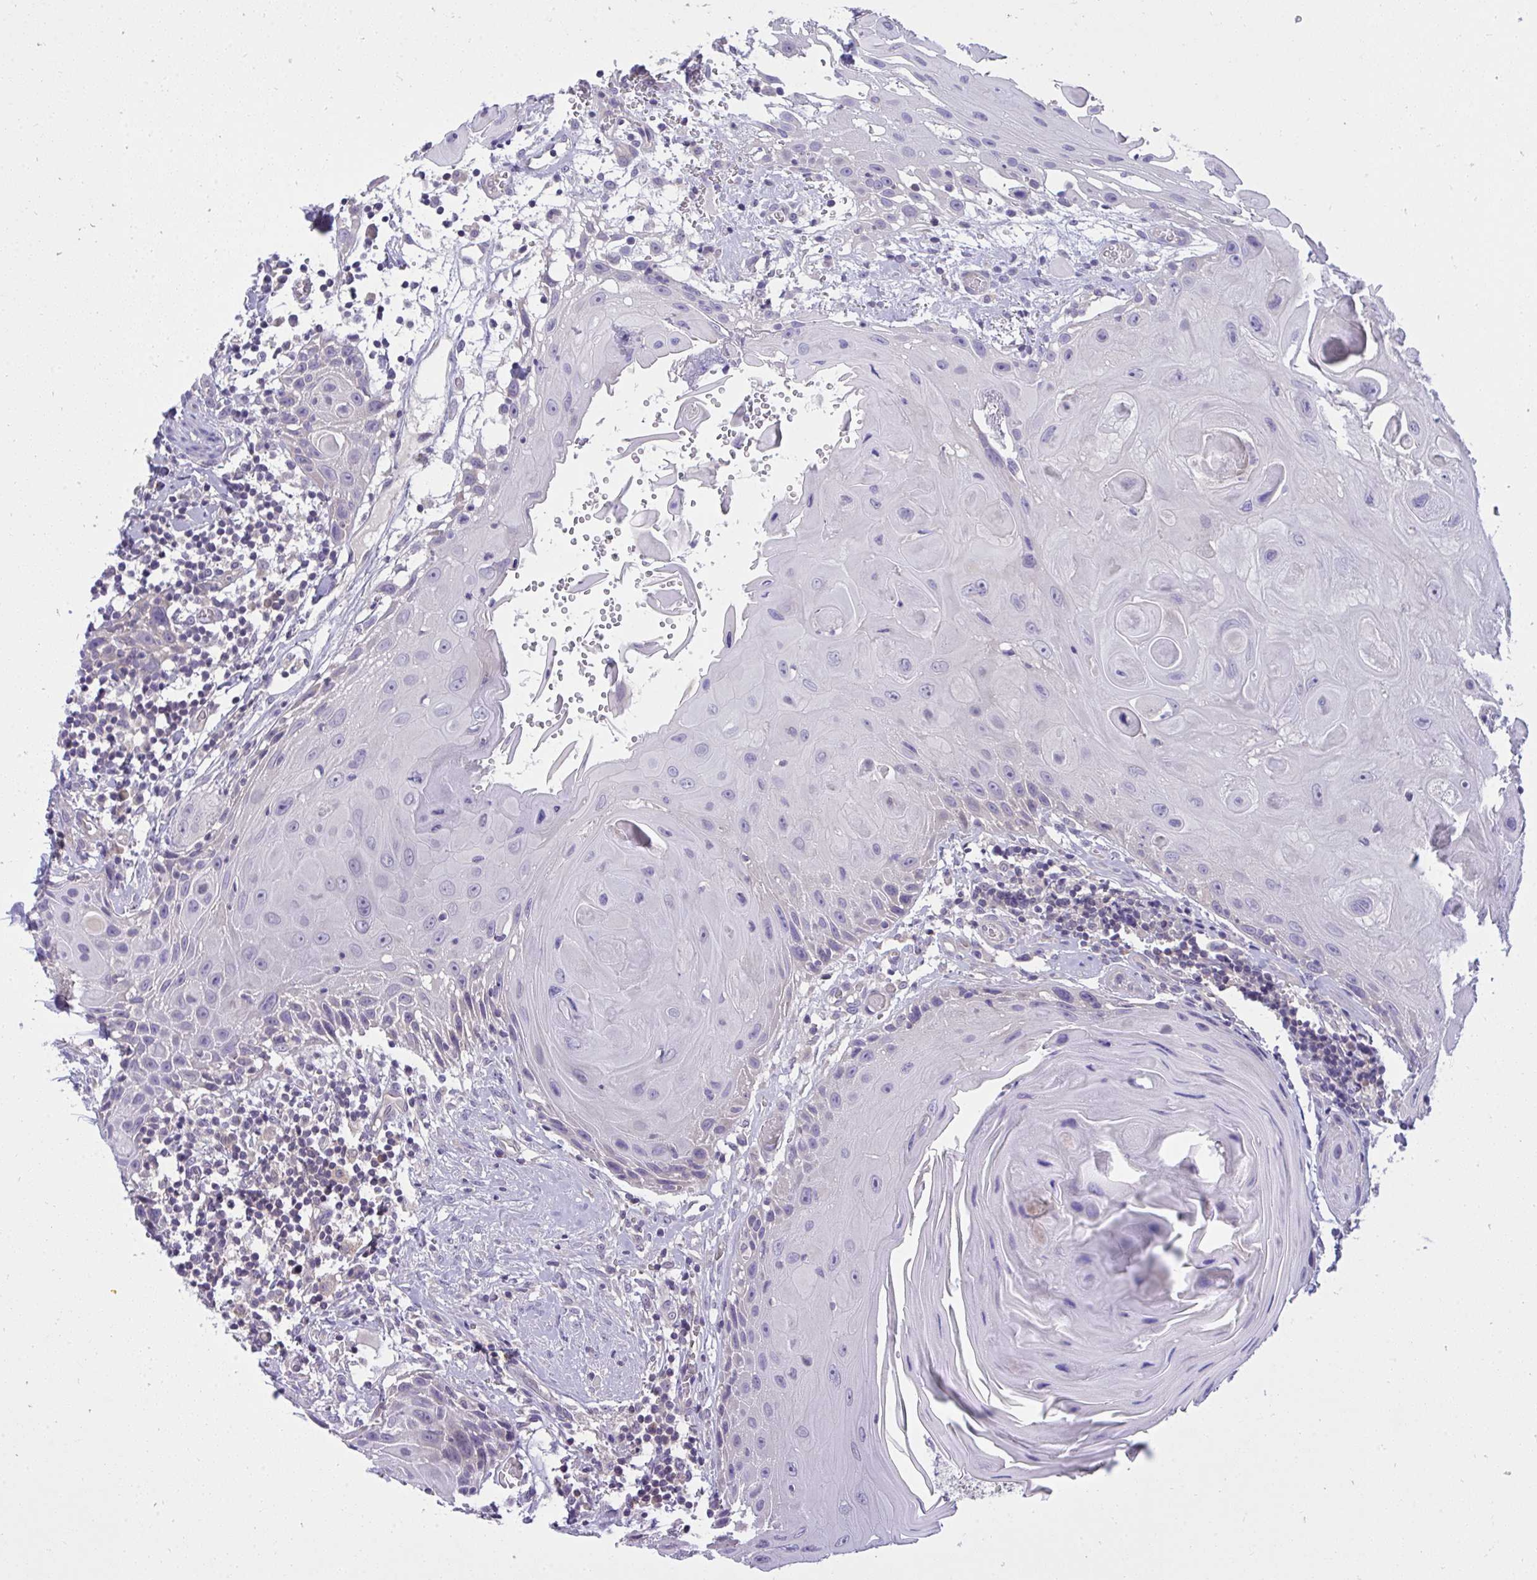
{"staining": {"intensity": "negative", "quantity": "none", "location": "none"}, "tissue": "head and neck cancer", "cell_type": "Tumor cells", "image_type": "cancer", "snomed": [{"axis": "morphology", "description": "Squamous cell carcinoma, NOS"}, {"axis": "topography", "description": "Oral tissue"}, {"axis": "topography", "description": "Head-Neck"}], "caption": "This is a image of immunohistochemistry staining of squamous cell carcinoma (head and neck), which shows no staining in tumor cells. (Brightfield microscopy of DAB (3,3'-diaminobenzidine) IHC at high magnification).", "gene": "C19orf54", "patient": {"sex": "male", "age": 49}}